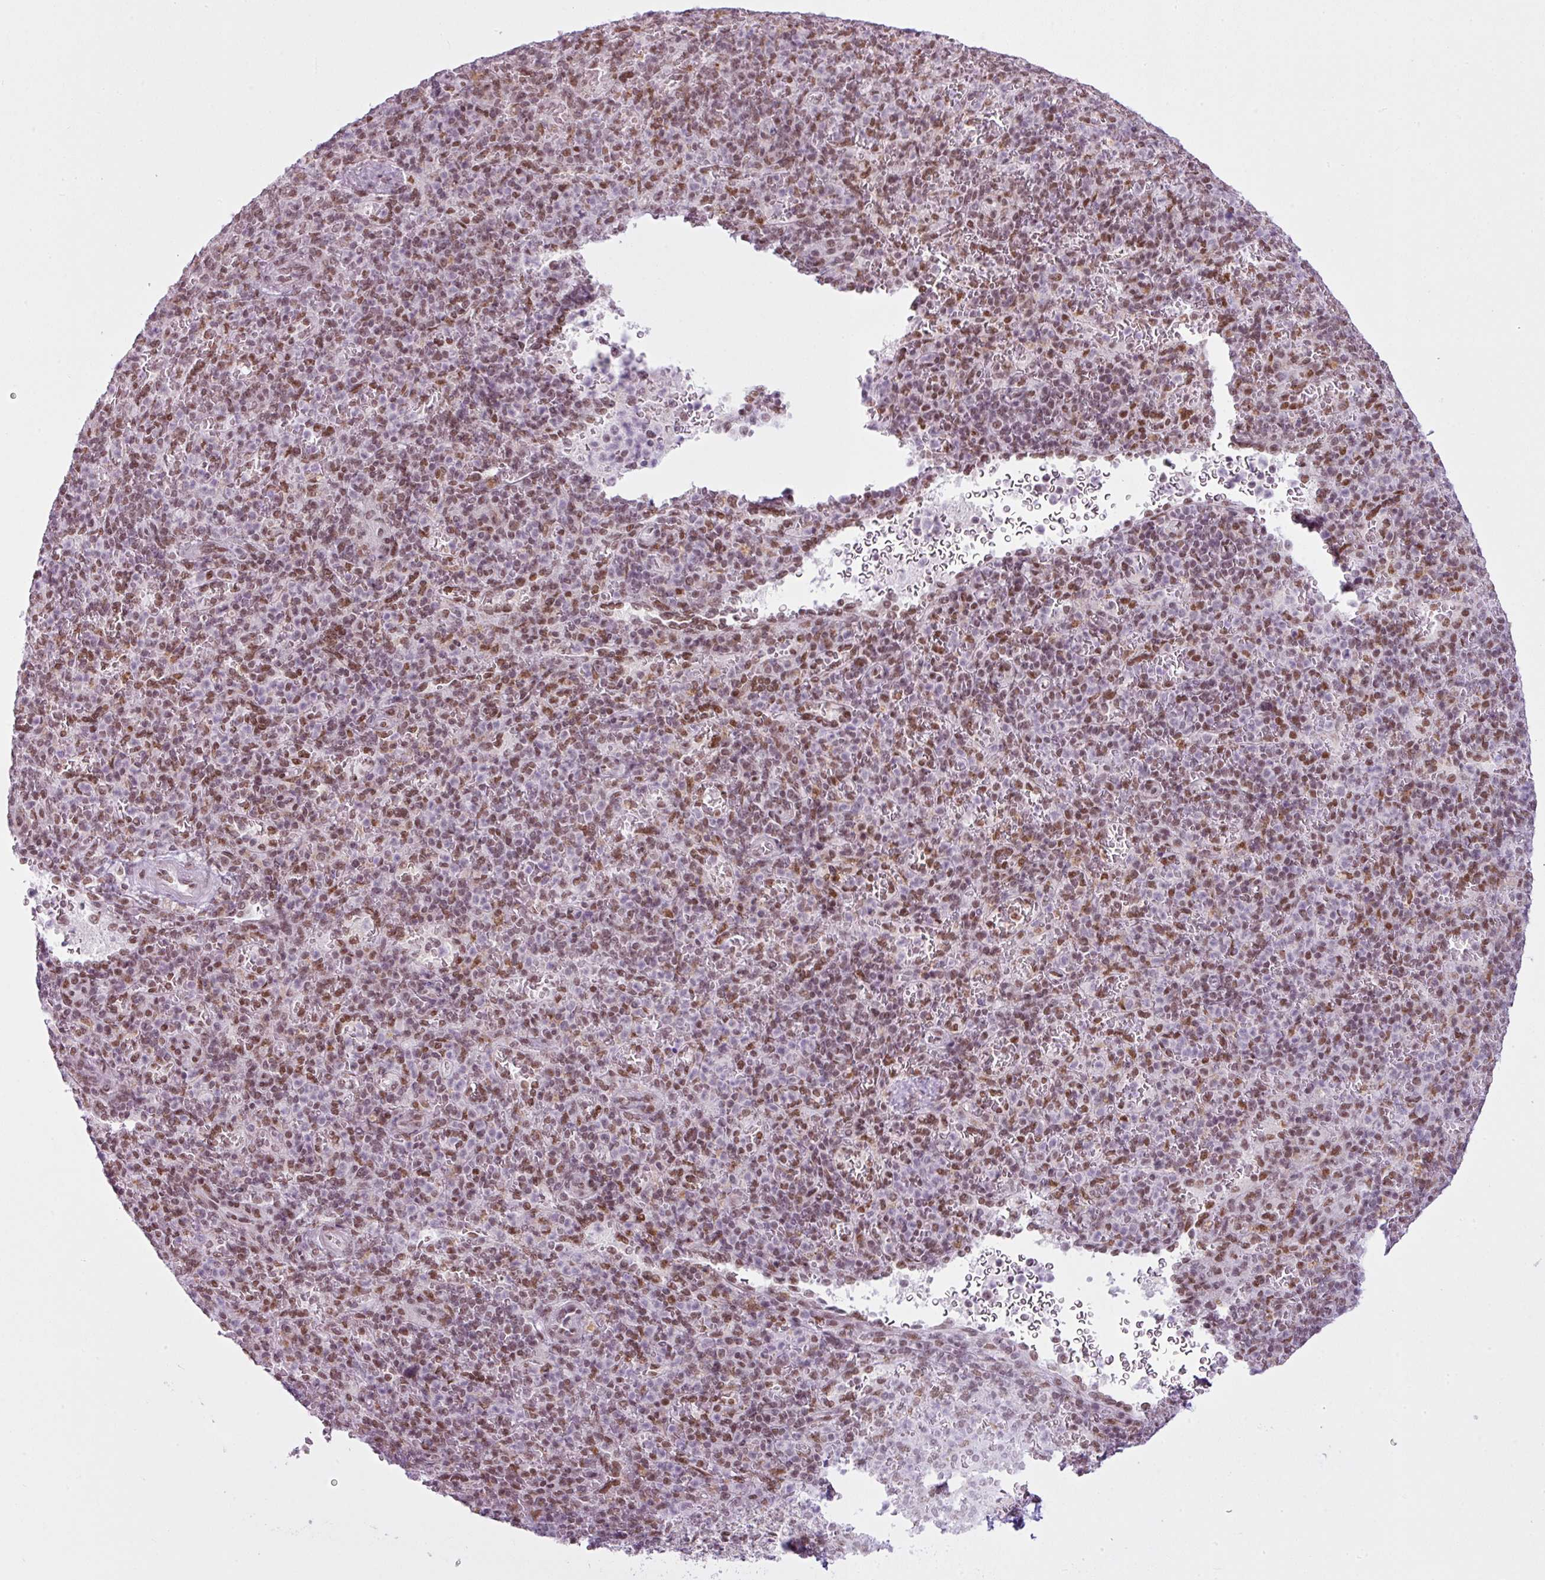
{"staining": {"intensity": "moderate", "quantity": ">75%", "location": "nuclear"}, "tissue": "spleen", "cell_type": "Cells in red pulp", "image_type": "normal", "snomed": [{"axis": "morphology", "description": "Normal tissue, NOS"}, {"axis": "topography", "description": "Spleen"}], "caption": "Immunohistochemical staining of normal human spleen displays moderate nuclear protein positivity in about >75% of cells in red pulp. The staining was performed using DAB to visualize the protein expression in brown, while the nuclei were stained in blue with hematoxylin (Magnification: 20x).", "gene": "ARL6IP4", "patient": {"sex": "female", "age": 74}}